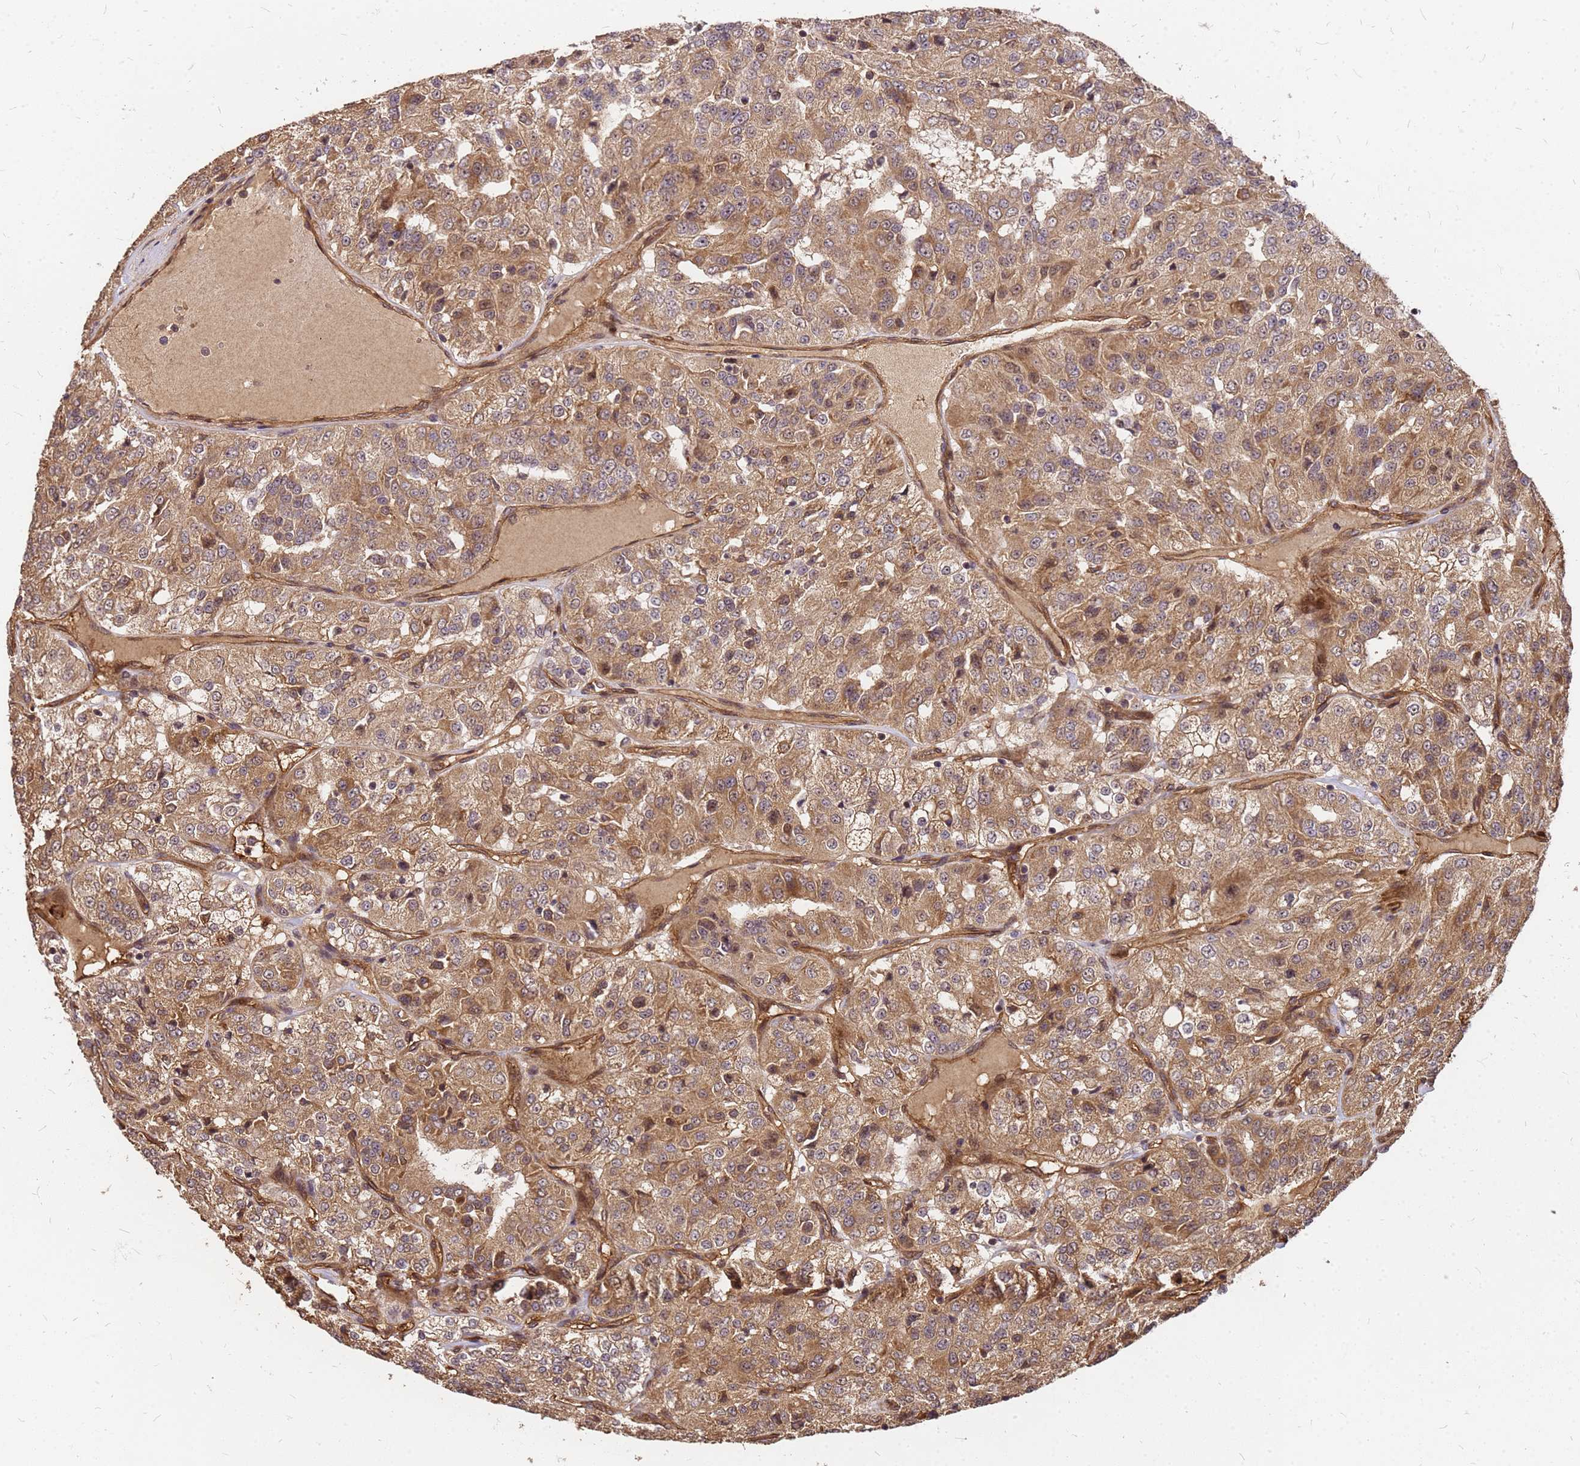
{"staining": {"intensity": "moderate", "quantity": ">75%", "location": "cytoplasmic/membranous"}, "tissue": "renal cancer", "cell_type": "Tumor cells", "image_type": "cancer", "snomed": [{"axis": "morphology", "description": "Adenocarcinoma, NOS"}, {"axis": "topography", "description": "Kidney"}], "caption": "Immunohistochemical staining of human renal adenocarcinoma reveals medium levels of moderate cytoplasmic/membranous positivity in about >75% of tumor cells. Using DAB (brown) and hematoxylin (blue) stains, captured at high magnification using brightfield microscopy.", "gene": "GPATCH8", "patient": {"sex": "female", "age": 63}}